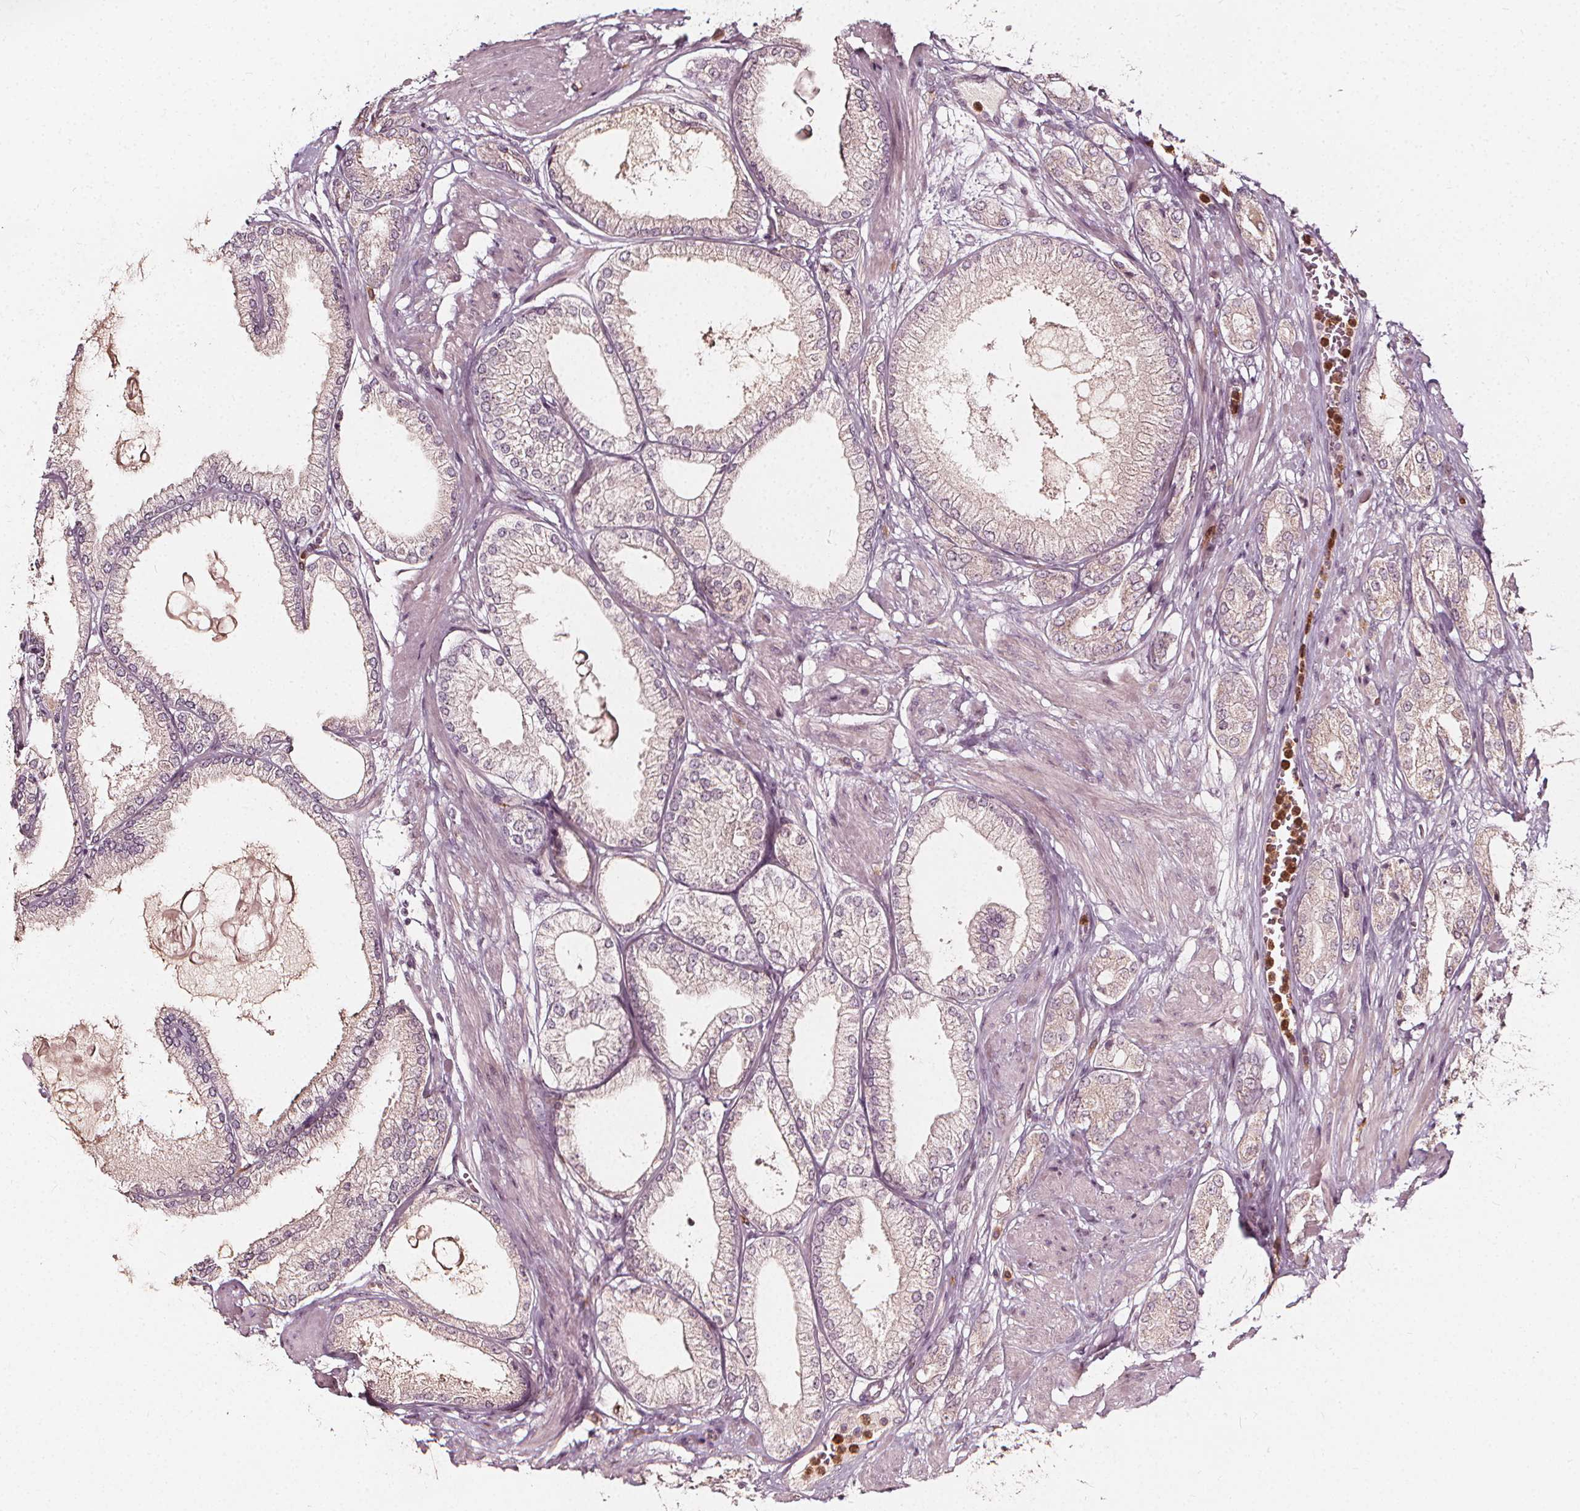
{"staining": {"intensity": "negative", "quantity": "none", "location": "none"}, "tissue": "prostate cancer", "cell_type": "Tumor cells", "image_type": "cancer", "snomed": [{"axis": "morphology", "description": "Adenocarcinoma, High grade"}, {"axis": "topography", "description": "Prostate"}], "caption": "This is an immunohistochemistry photomicrograph of adenocarcinoma (high-grade) (prostate). There is no expression in tumor cells.", "gene": "NPC1L1", "patient": {"sex": "male", "age": 68}}